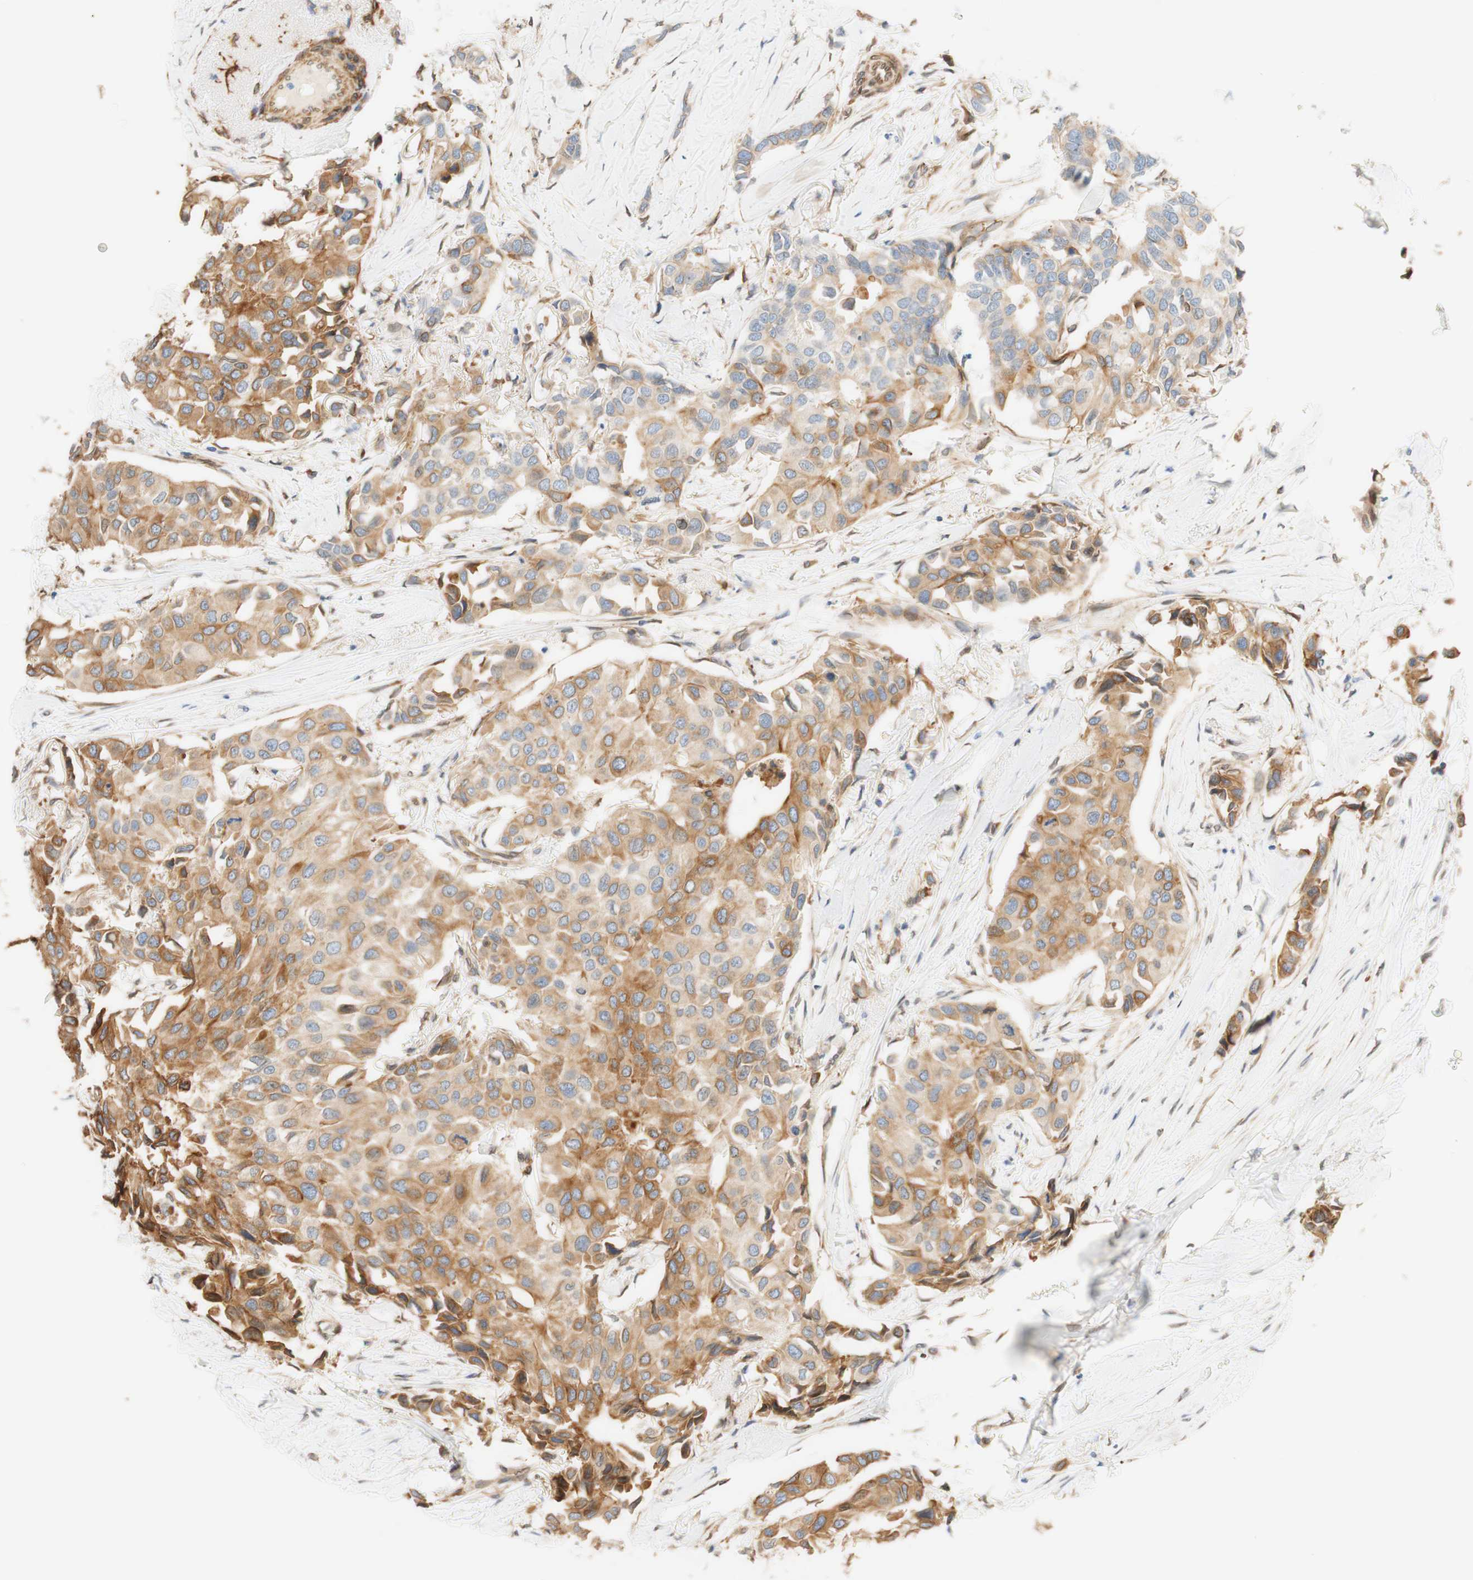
{"staining": {"intensity": "moderate", "quantity": ">75%", "location": "cytoplasmic/membranous"}, "tissue": "breast cancer", "cell_type": "Tumor cells", "image_type": "cancer", "snomed": [{"axis": "morphology", "description": "Duct carcinoma"}, {"axis": "topography", "description": "Breast"}], "caption": "Protein expression analysis of breast cancer (infiltrating ductal carcinoma) displays moderate cytoplasmic/membranous positivity in approximately >75% of tumor cells. (Stains: DAB (3,3'-diaminobenzidine) in brown, nuclei in blue, Microscopy: brightfield microscopy at high magnification).", "gene": "ENDOD1", "patient": {"sex": "female", "age": 80}}